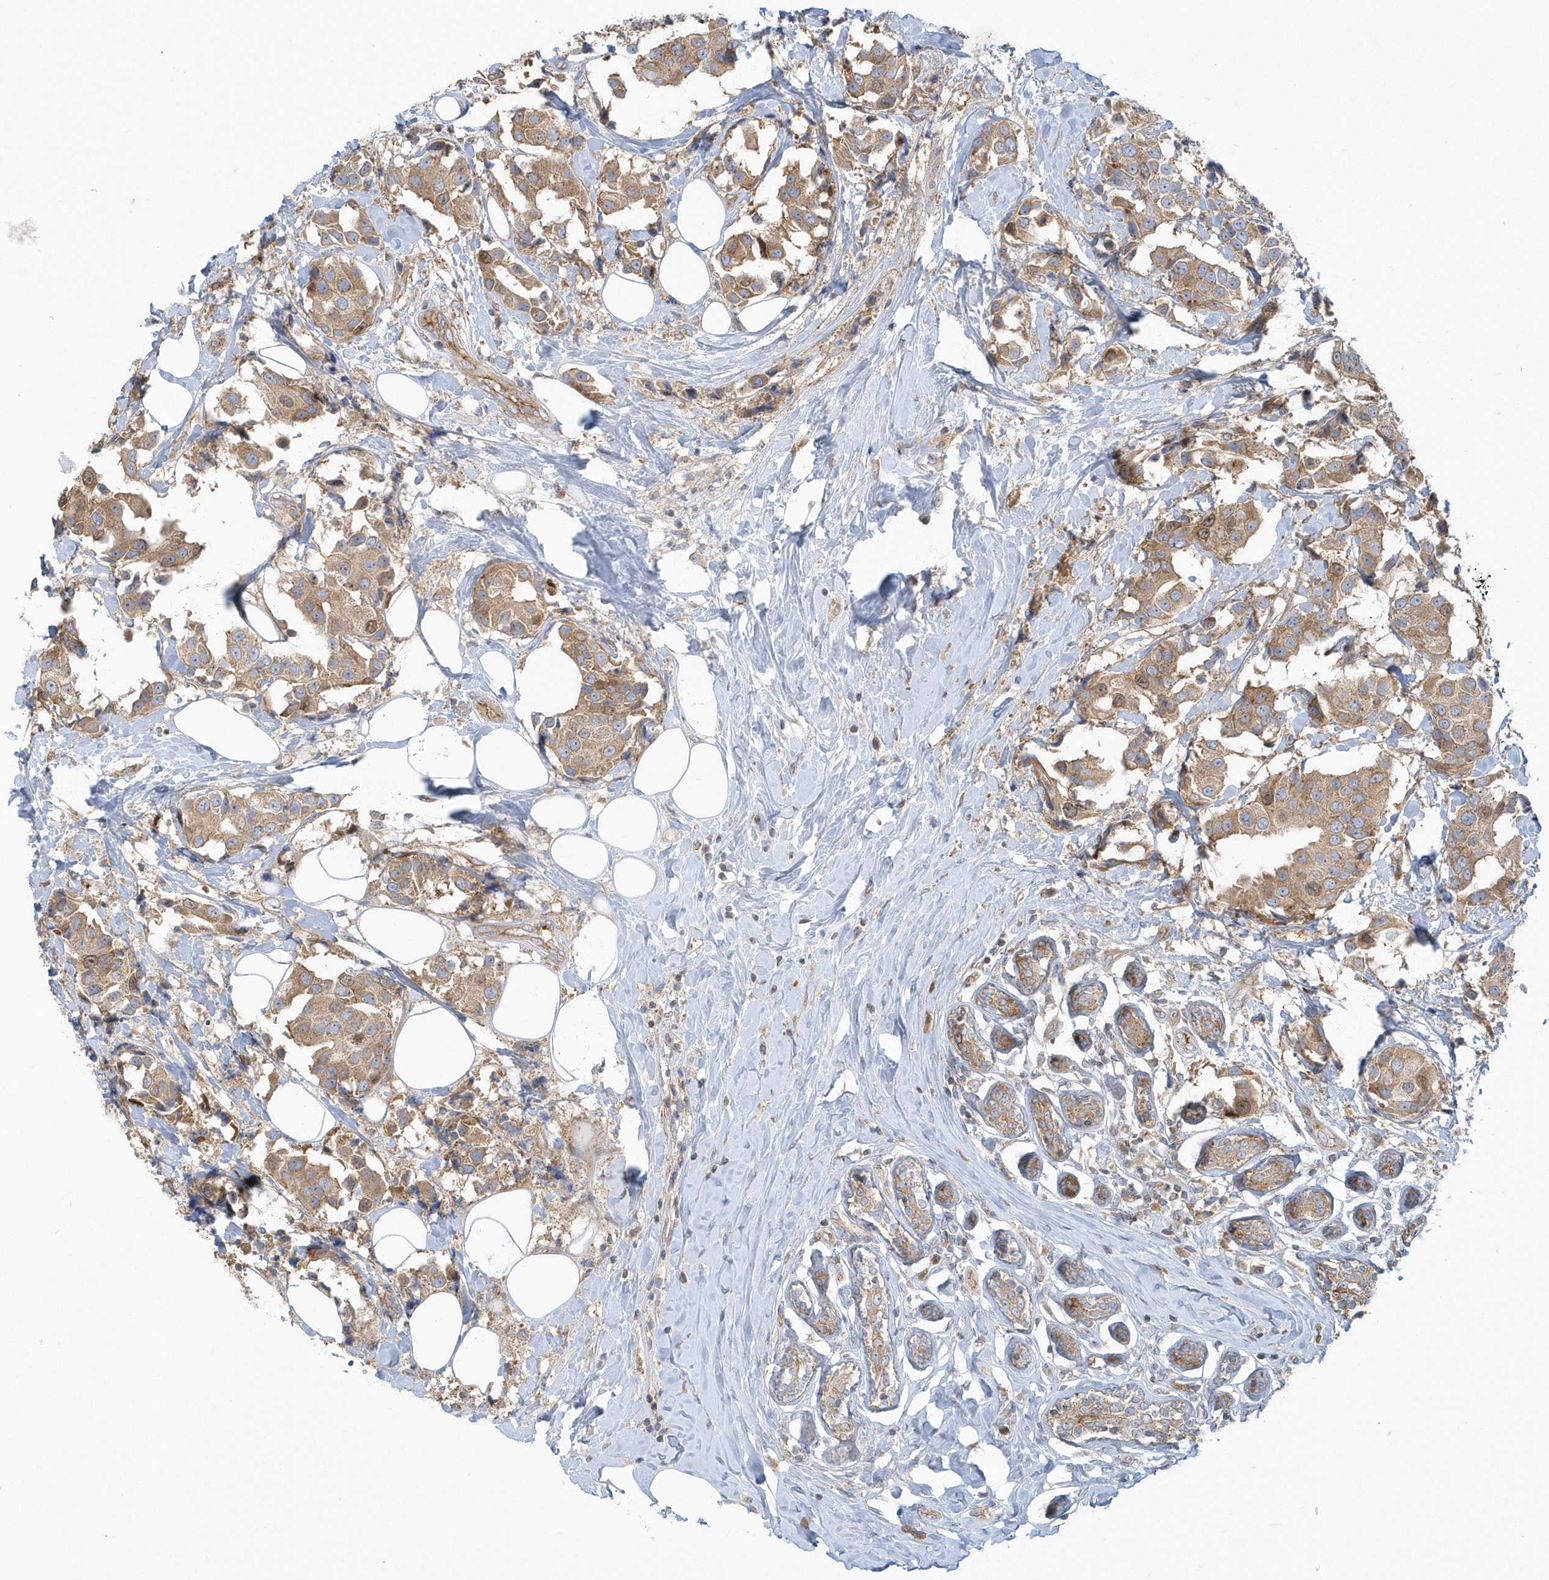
{"staining": {"intensity": "moderate", "quantity": ">75%", "location": "cytoplasmic/membranous"}, "tissue": "breast cancer", "cell_type": "Tumor cells", "image_type": "cancer", "snomed": [{"axis": "morphology", "description": "Normal tissue, NOS"}, {"axis": "morphology", "description": "Duct carcinoma"}, {"axis": "topography", "description": "Breast"}], "caption": "Breast infiltrating ductal carcinoma tissue shows moderate cytoplasmic/membranous positivity in approximately >75% of tumor cells", "gene": "CNOT10", "patient": {"sex": "female", "age": 39}}